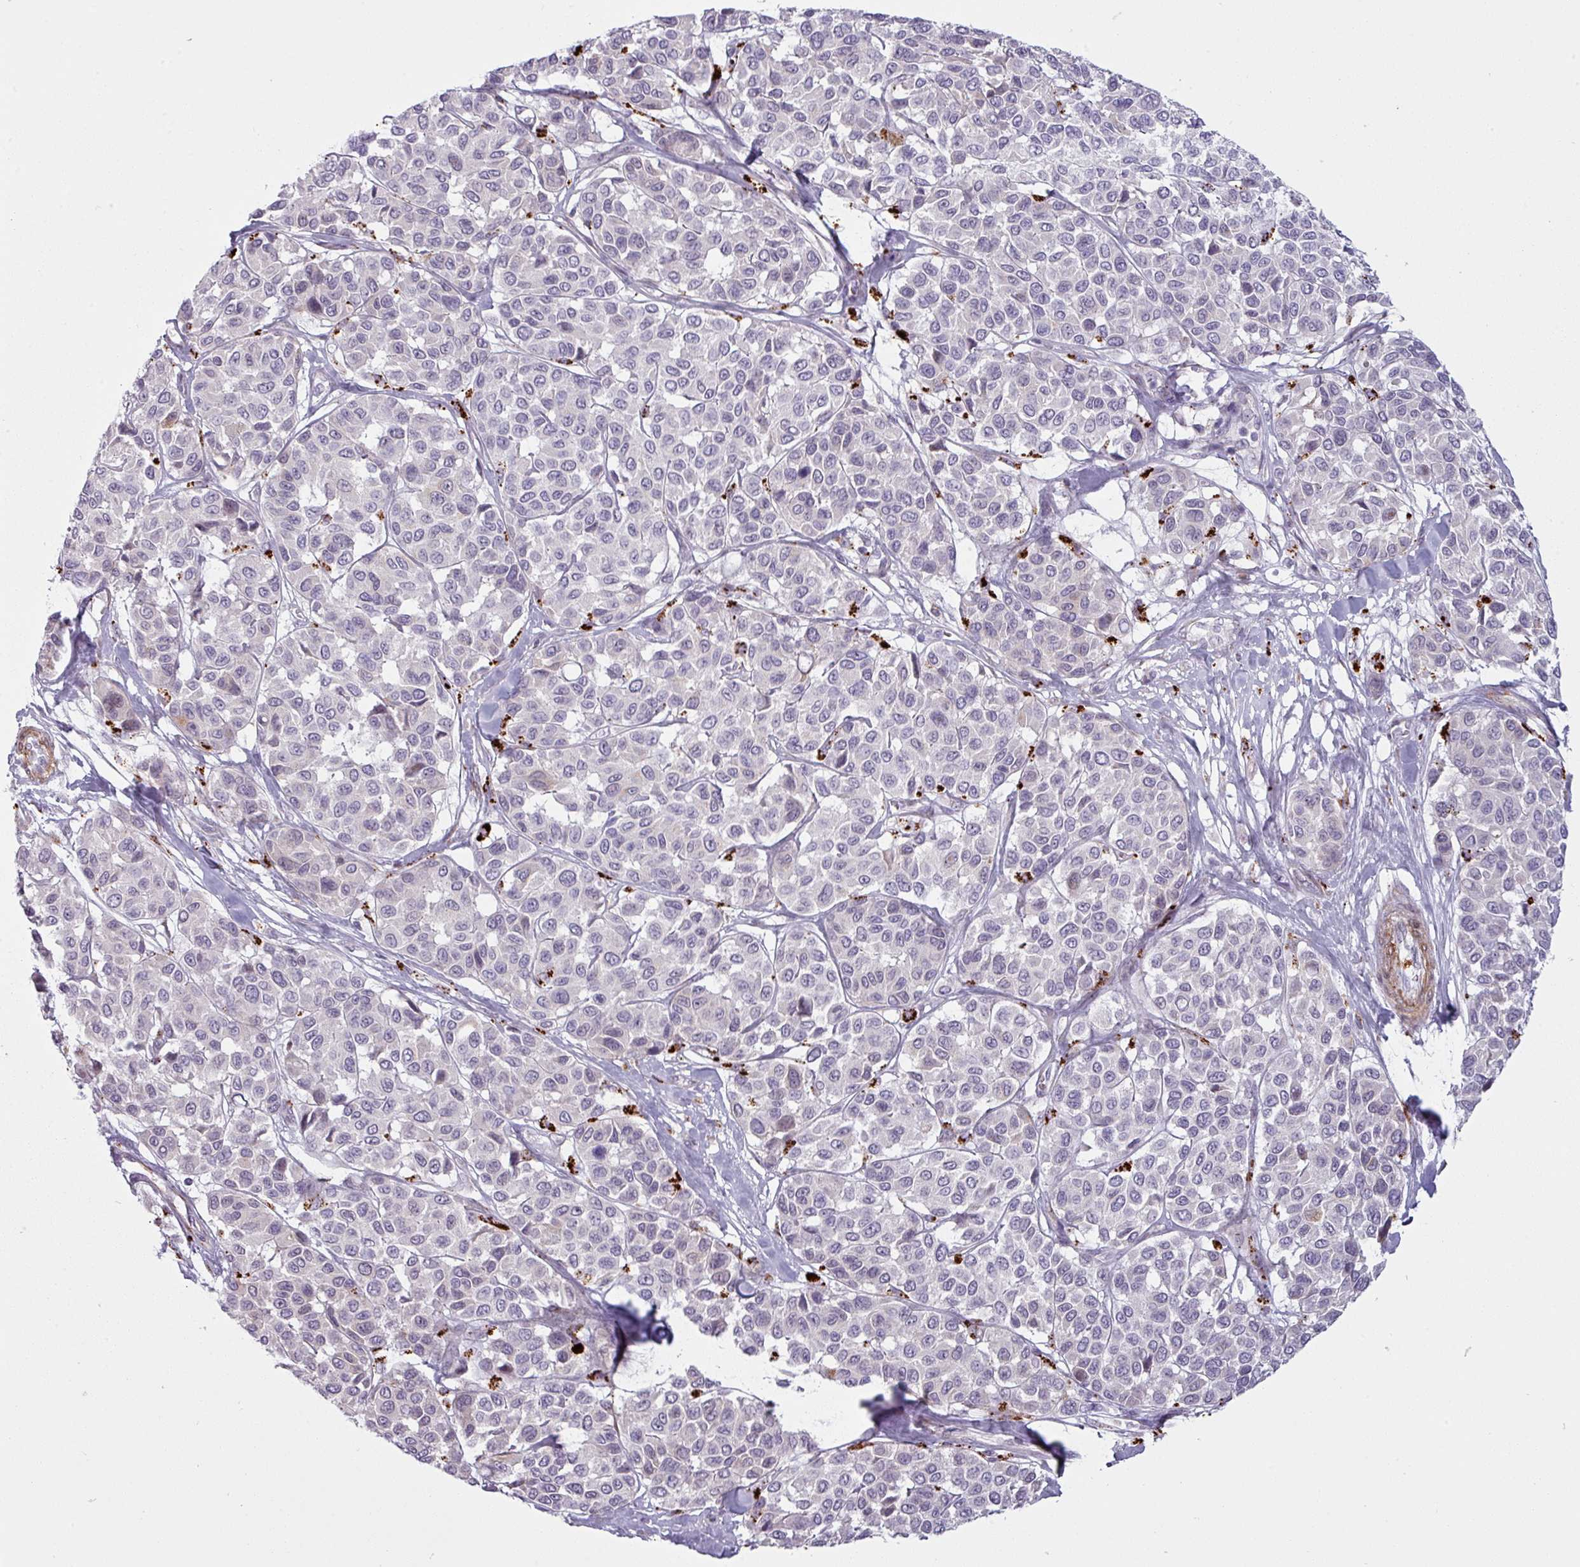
{"staining": {"intensity": "negative", "quantity": "none", "location": "none"}, "tissue": "melanoma", "cell_type": "Tumor cells", "image_type": "cancer", "snomed": [{"axis": "morphology", "description": "Malignant melanoma, NOS"}, {"axis": "topography", "description": "Skin"}], "caption": "Tumor cells show no significant protein staining in melanoma.", "gene": "MAP7D2", "patient": {"sex": "female", "age": 66}}